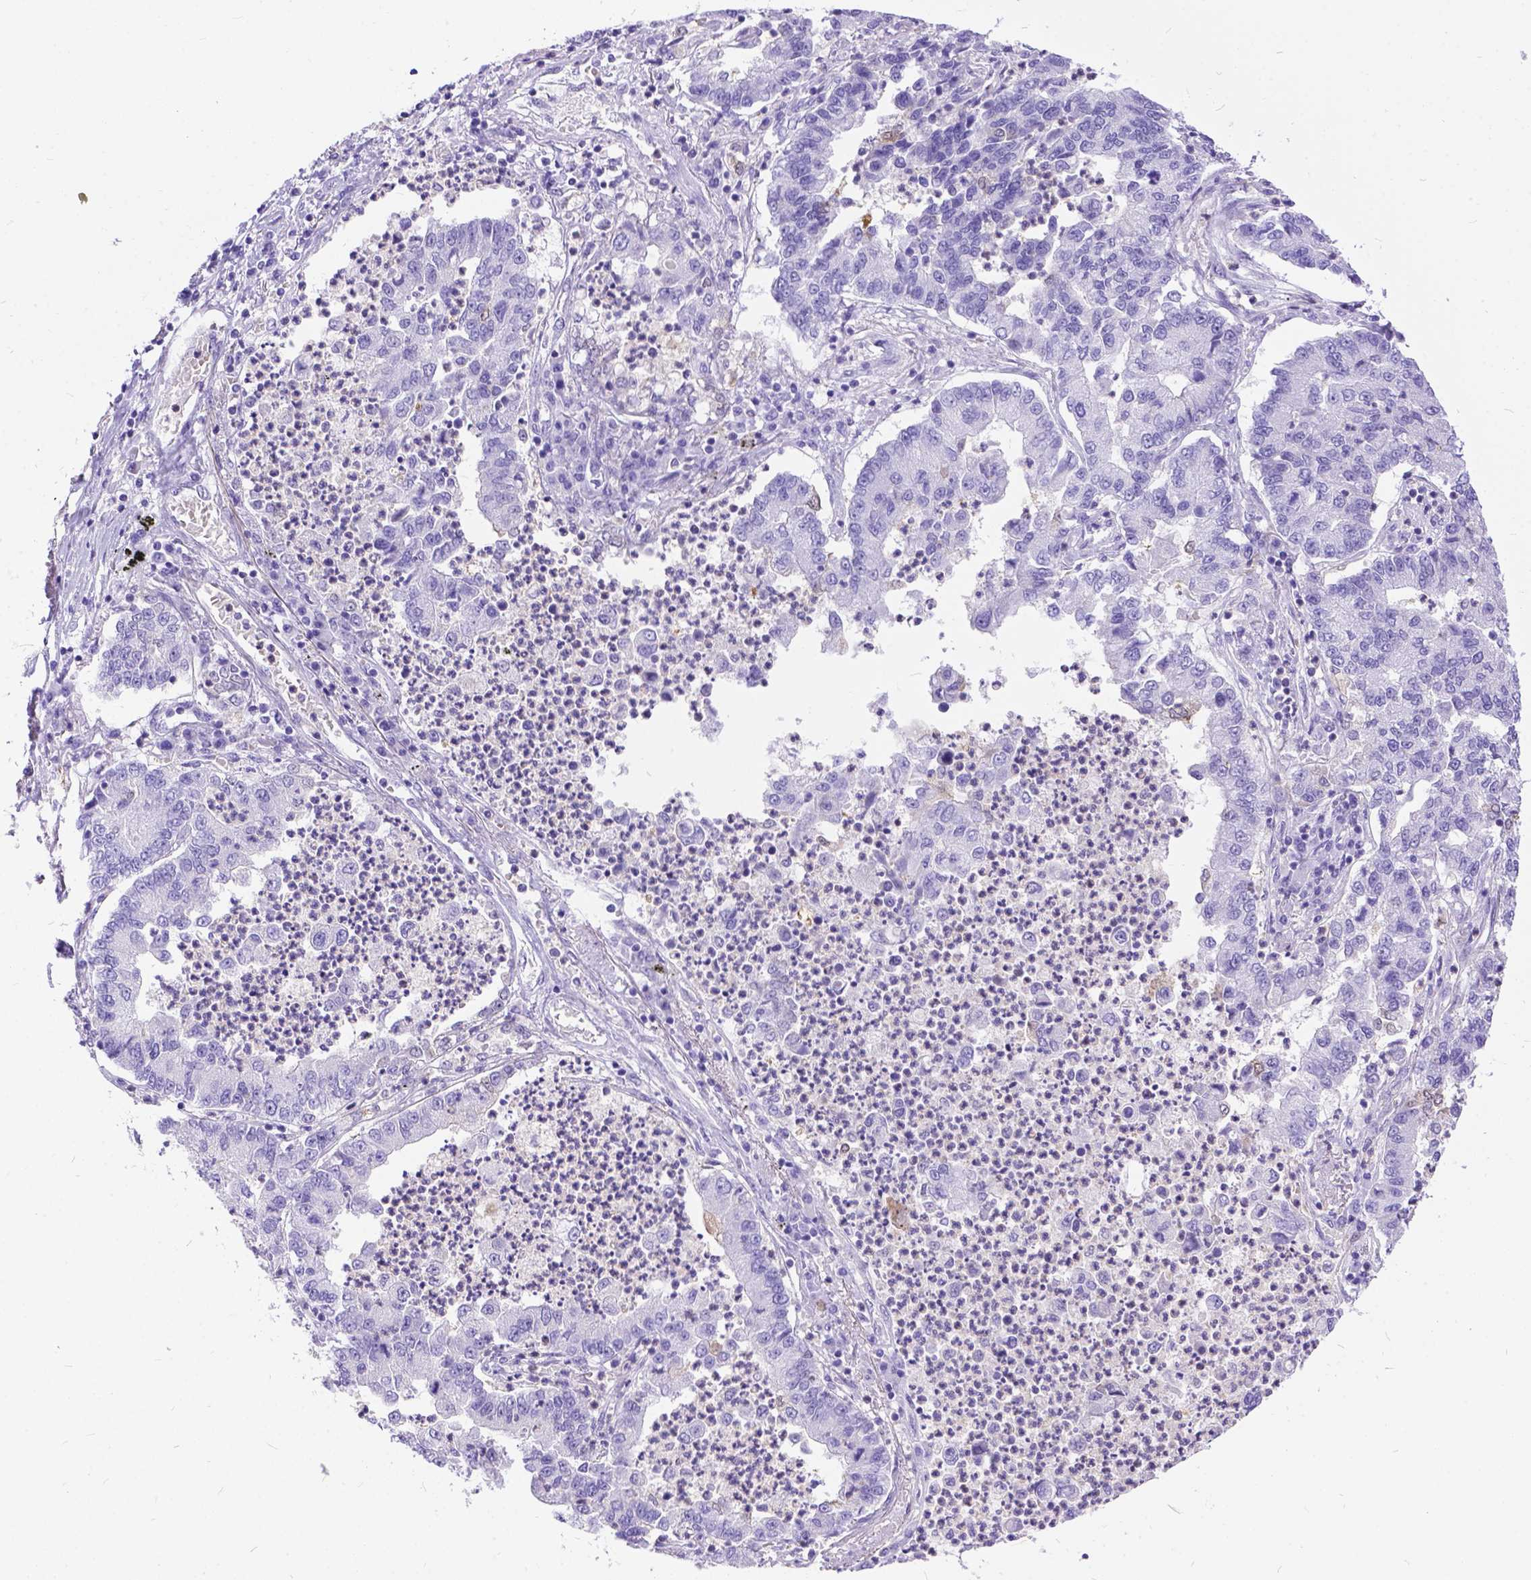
{"staining": {"intensity": "negative", "quantity": "none", "location": "none"}, "tissue": "lung cancer", "cell_type": "Tumor cells", "image_type": "cancer", "snomed": [{"axis": "morphology", "description": "Adenocarcinoma, NOS"}, {"axis": "topography", "description": "Lung"}], "caption": "Histopathology image shows no significant protein expression in tumor cells of adenocarcinoma (lung). (Stains: DAB (3,3'-diaminobenzidine) immunohistochemistry with hematoxylin counter stain, Microscopy: brightfield microscopy at high magnification).", "gene": "TMEM169", "patient": {"sex": "female", "age": 57}}